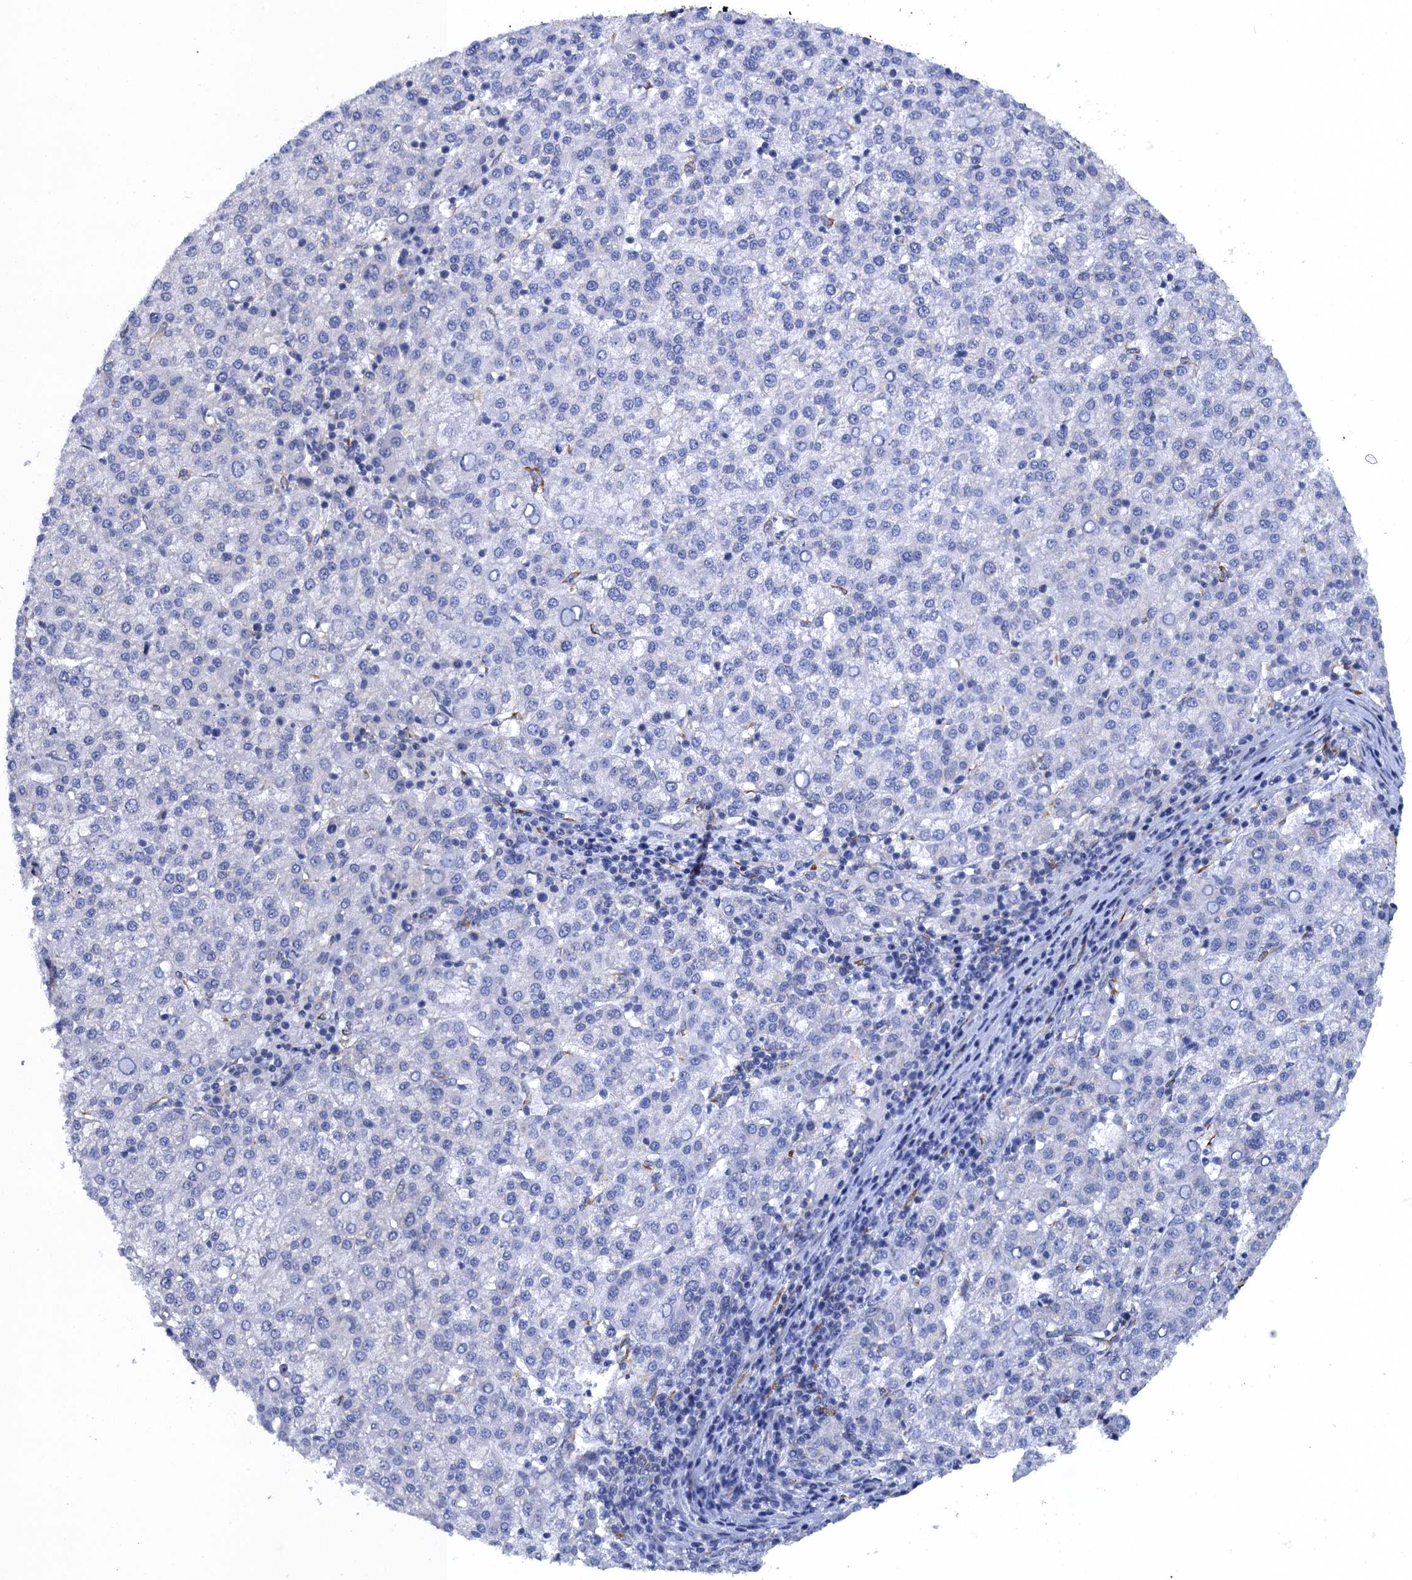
{"staining": {"intensity": "negative", "quantity": "none", "location": "none"}, "tissue": "liver cancer", "cell_type": "Tumor cells", "image_type": "cancer", "snomed": [{"axis": "morphology", "description": "Carcinoma, Hepatocellular, NOS"}, {"axis": "topography", "description": "Liver"}], "caption": "High power microscopy image of an immunohistochemistry (IHC) image of liver cancer, revealing no significant positivity in tumor cells.", "gene": "POGLUT3", "patient": {"sex": "female", "age": 58}}